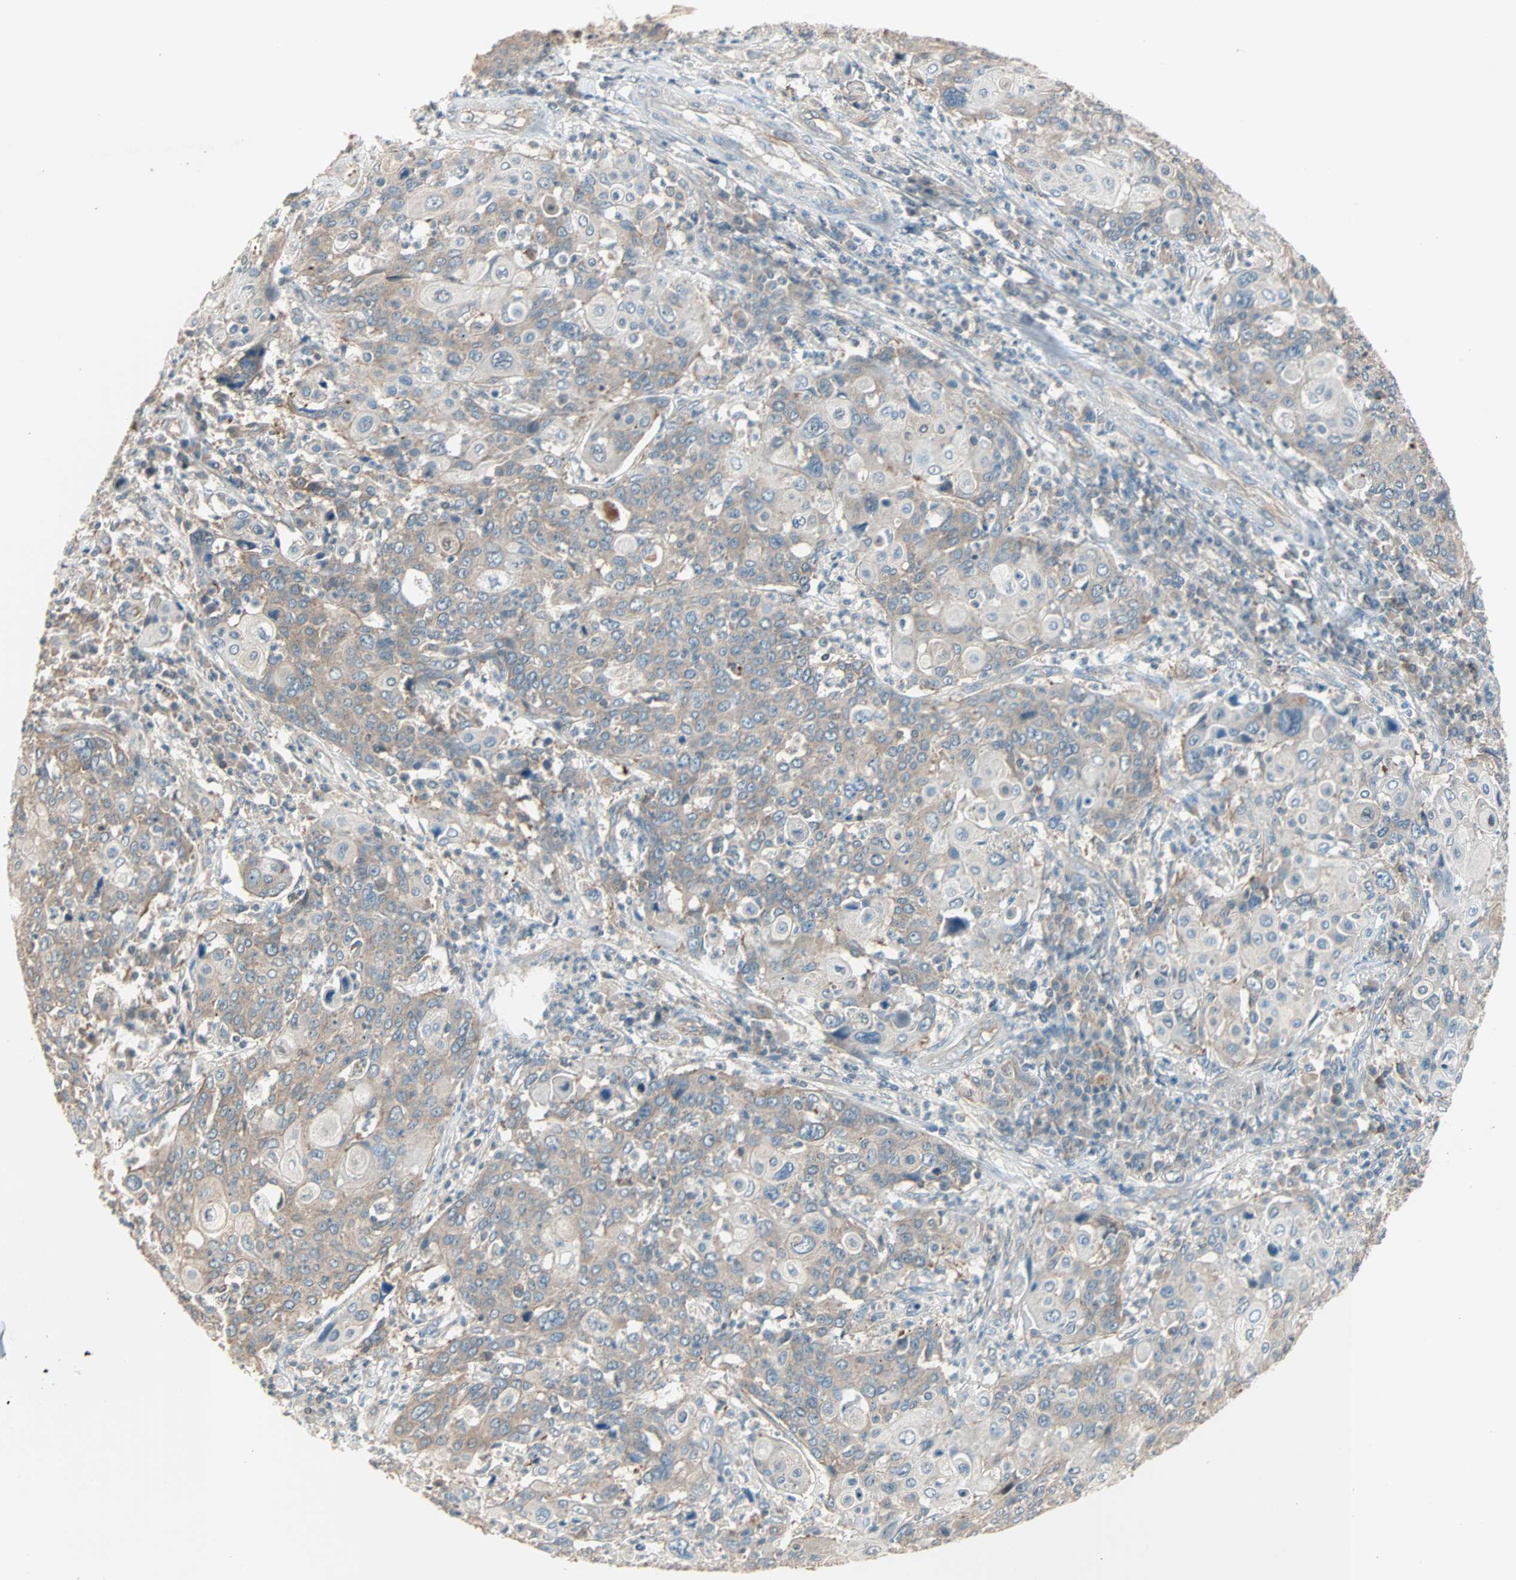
{"staining": {"intensity": "weak", "quantity": ">75%", "location": "cytoplasmic/membranous"}, "tissue": "cervical cancer", "cell_type": "Tumor cells", "image_type": "cancer", "snomed": [{"axis": "morphology", "description": "Squamous cell carcinoma, NOS"}, {"axis": "topography", "description": "Cervix"}], "caption": "Immunohistochemistry (IHC) of human cervical cancer shows low levels of weak cytoplasmic/membranous positivity in approximately >75% of tumor cells. Immunohistochemistry stains the protein in brown and the nuclei are stained blue.", "gene": "MAP3K21", "patient": {"sex": "female", "age": 40}}